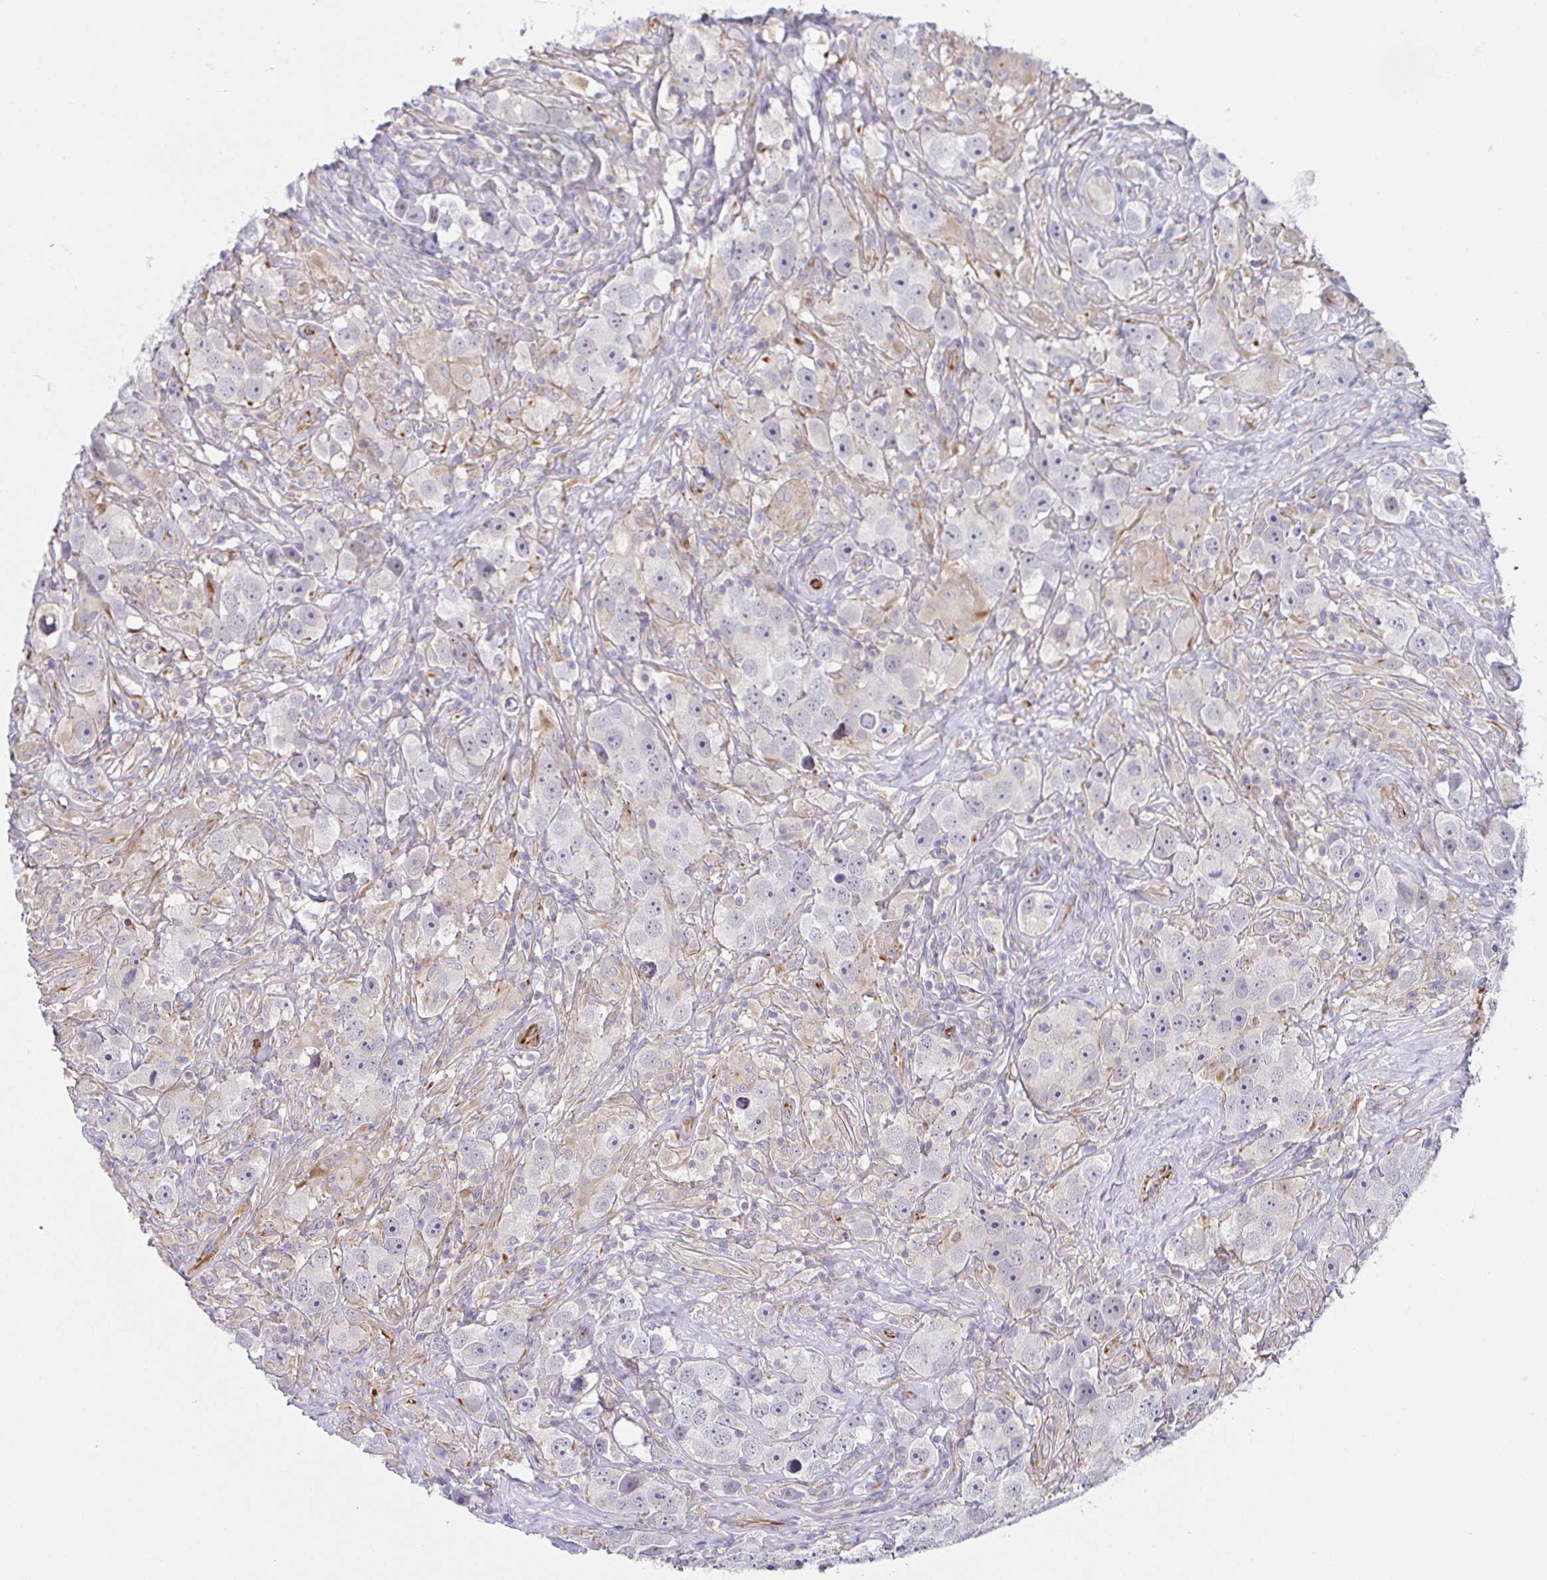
{"staining": {"intensity": "negative", "quantity": "none", "location": "none"}, "tissue": "testis cancer", "cell_type": "Tumor cells", "image_type": "cancer", "snomed": [{"axis": "morphology", "description": "Seminoma, NOS"}, {"axis": "topography", "description": "Testis"}], "caption": "Protein analysis of testis seminoma demonstrates no significant staining in tumor cells.", "gene": "COL17A1", "patient": {"sex": "male", "age": 49}}